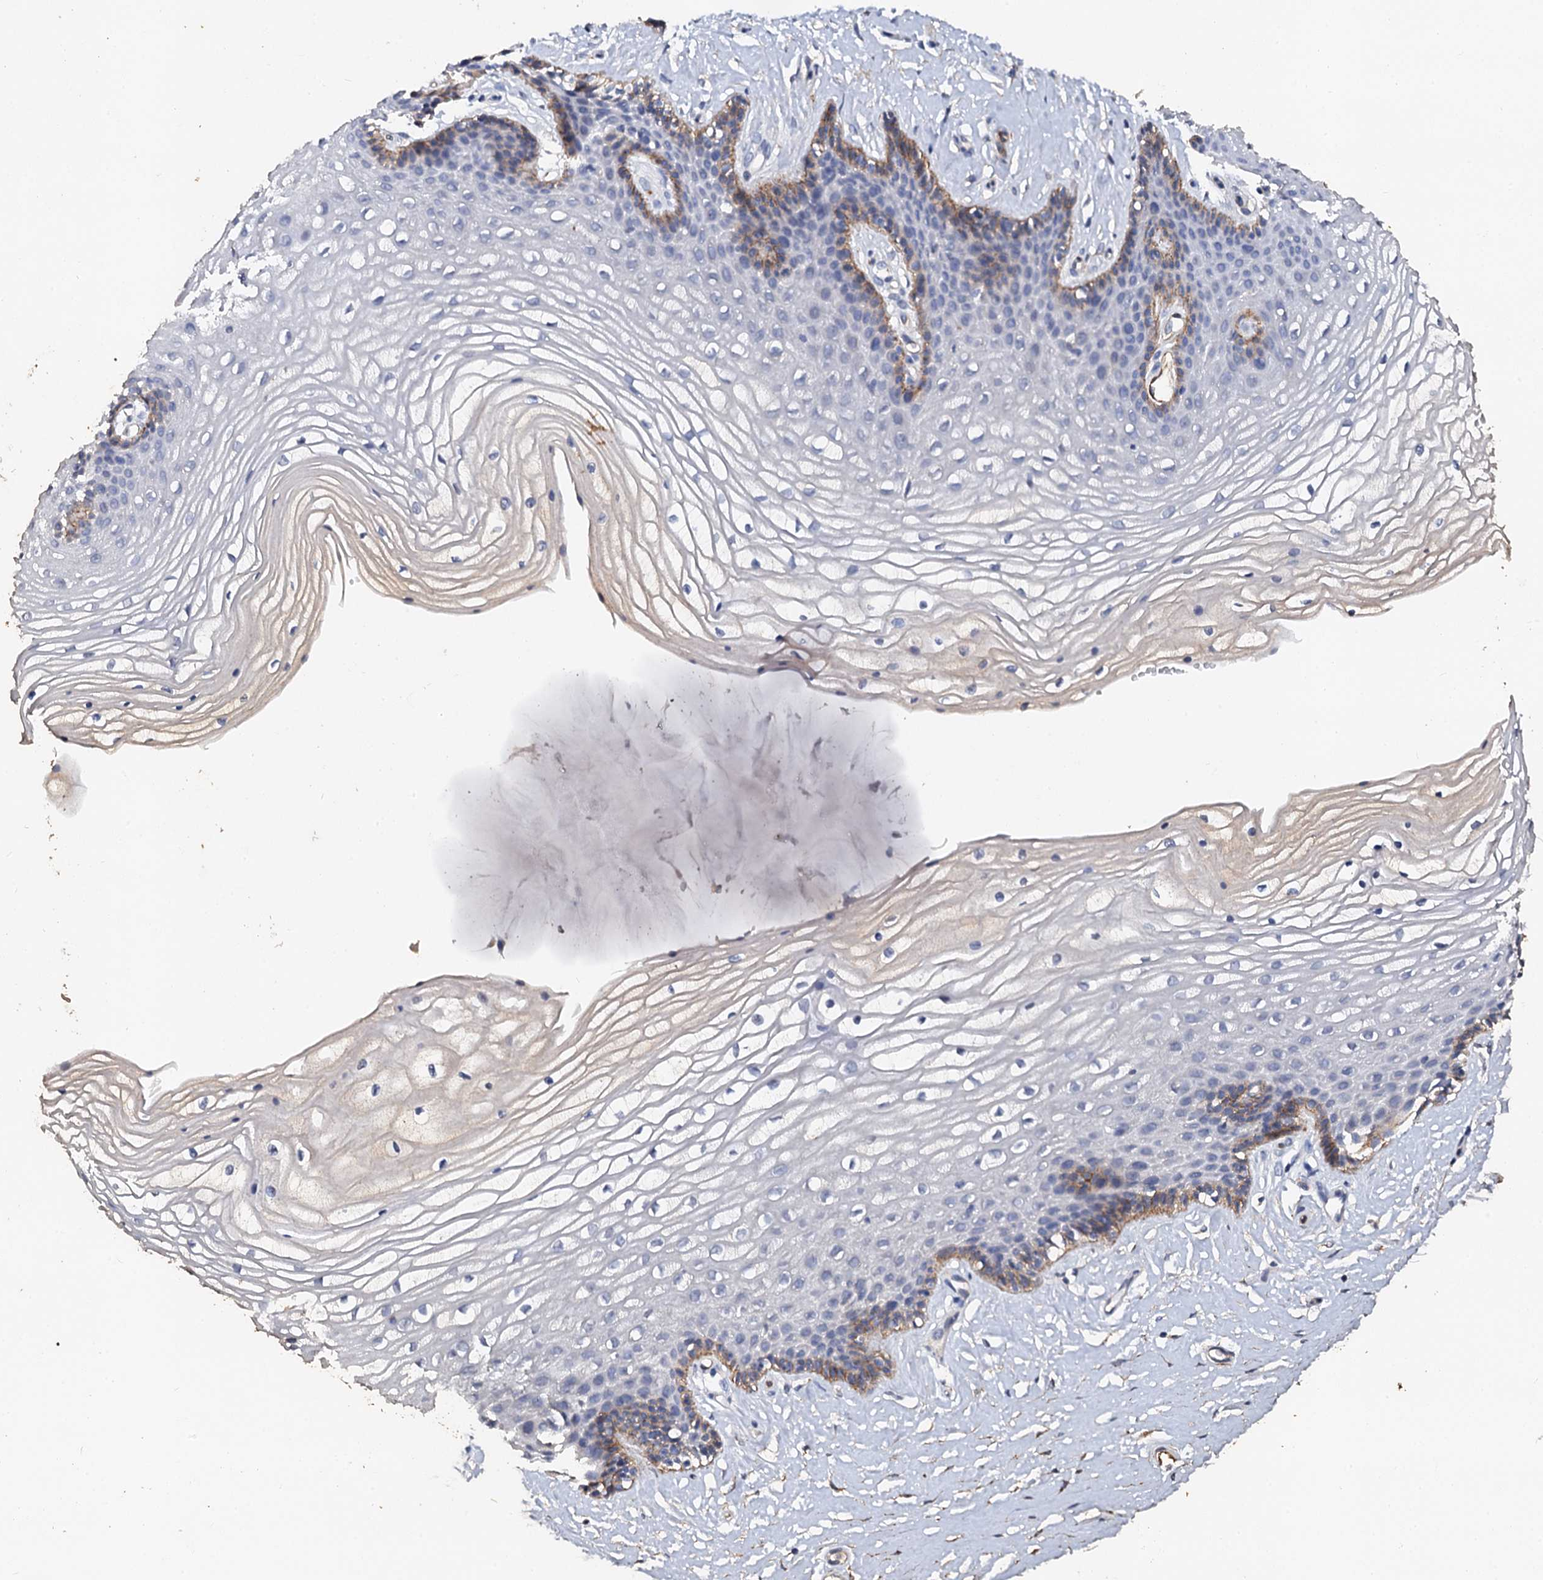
{"staining": {"intensity": "negative", "quantity": "none", "location": "none"}, "tissue": "vagina", "cell_type": "Squamous epithelial cells", "image_type": "normal", "snomed": [{"axis": "morphology", "description": "Normal tissue, NOS"}, {"axis": "topography", "description": "Vagina"}, {"axis": "topography", "description": "Cervix"}], "caption": "High magnification brightfield microscopy of unremarkable vagina stained with DAB (brown) and counterstained with hematoxylin (blue): squamous epithelial cells show no significant staining. Nuclei are stained in blue.", "gene": "VPS36", "patient": {"sex": "female", "age": 40}}